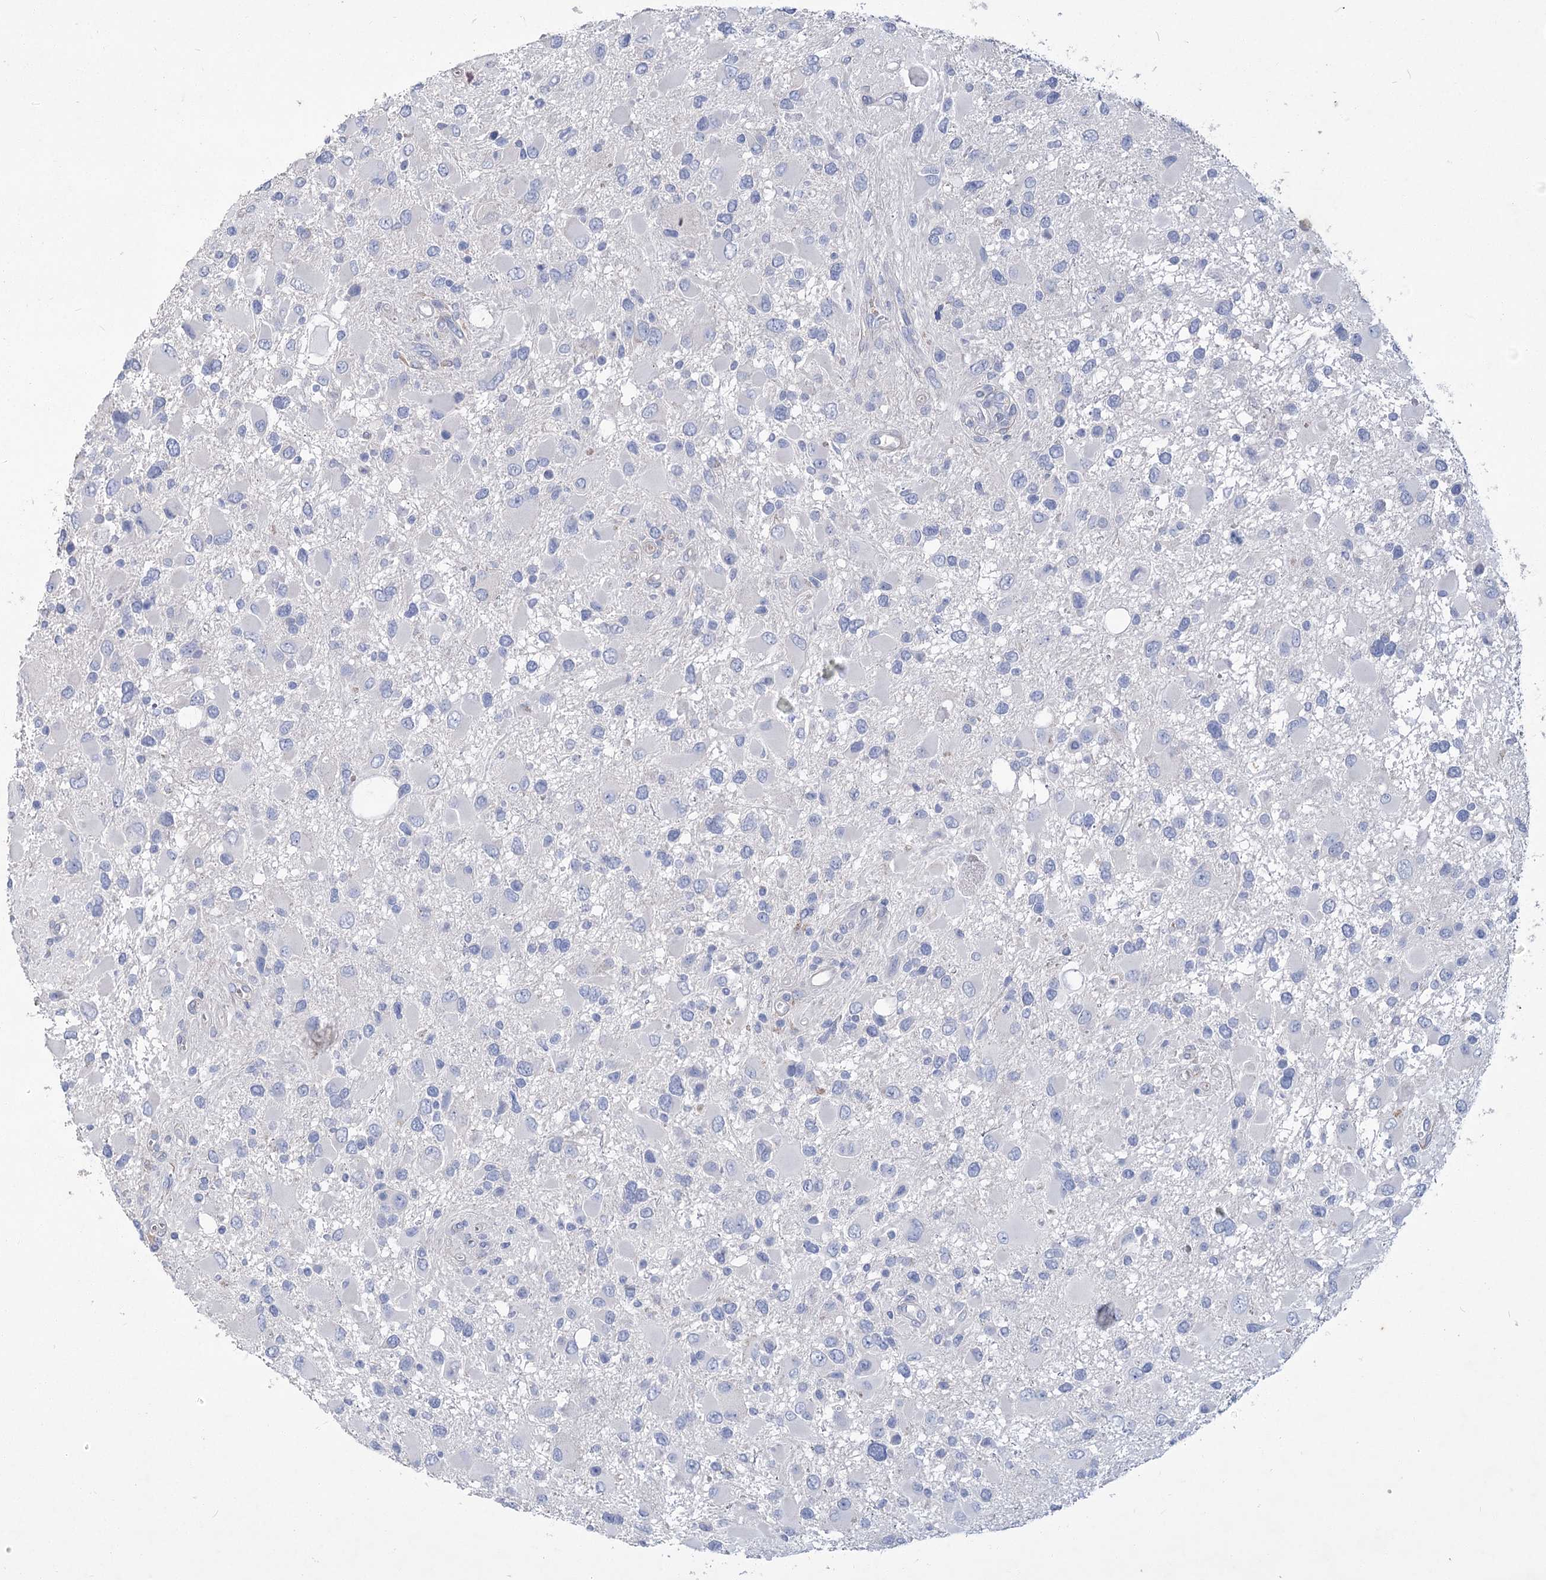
{"staining": {"intensity": "negative", "quantity": "none", "location": "none"}, "tissue": "glioma", "cell_type": "Tumor cells", "image_type": "cancer", "snomed": [{"axis": "morphology", "description": "Glioma, malignant, High grade"}, {"axis": "topography", "description": "Brain"}], "caption": "Immunohistochemical staining of human glioma reveals no significant expression in tumor cells. The staining is performed using DAB brown chromogen with nuclei counter-stained in using hematoxylin.", "gene": "SLC9A3", "patient": {"sex": "male", "age": 53}}